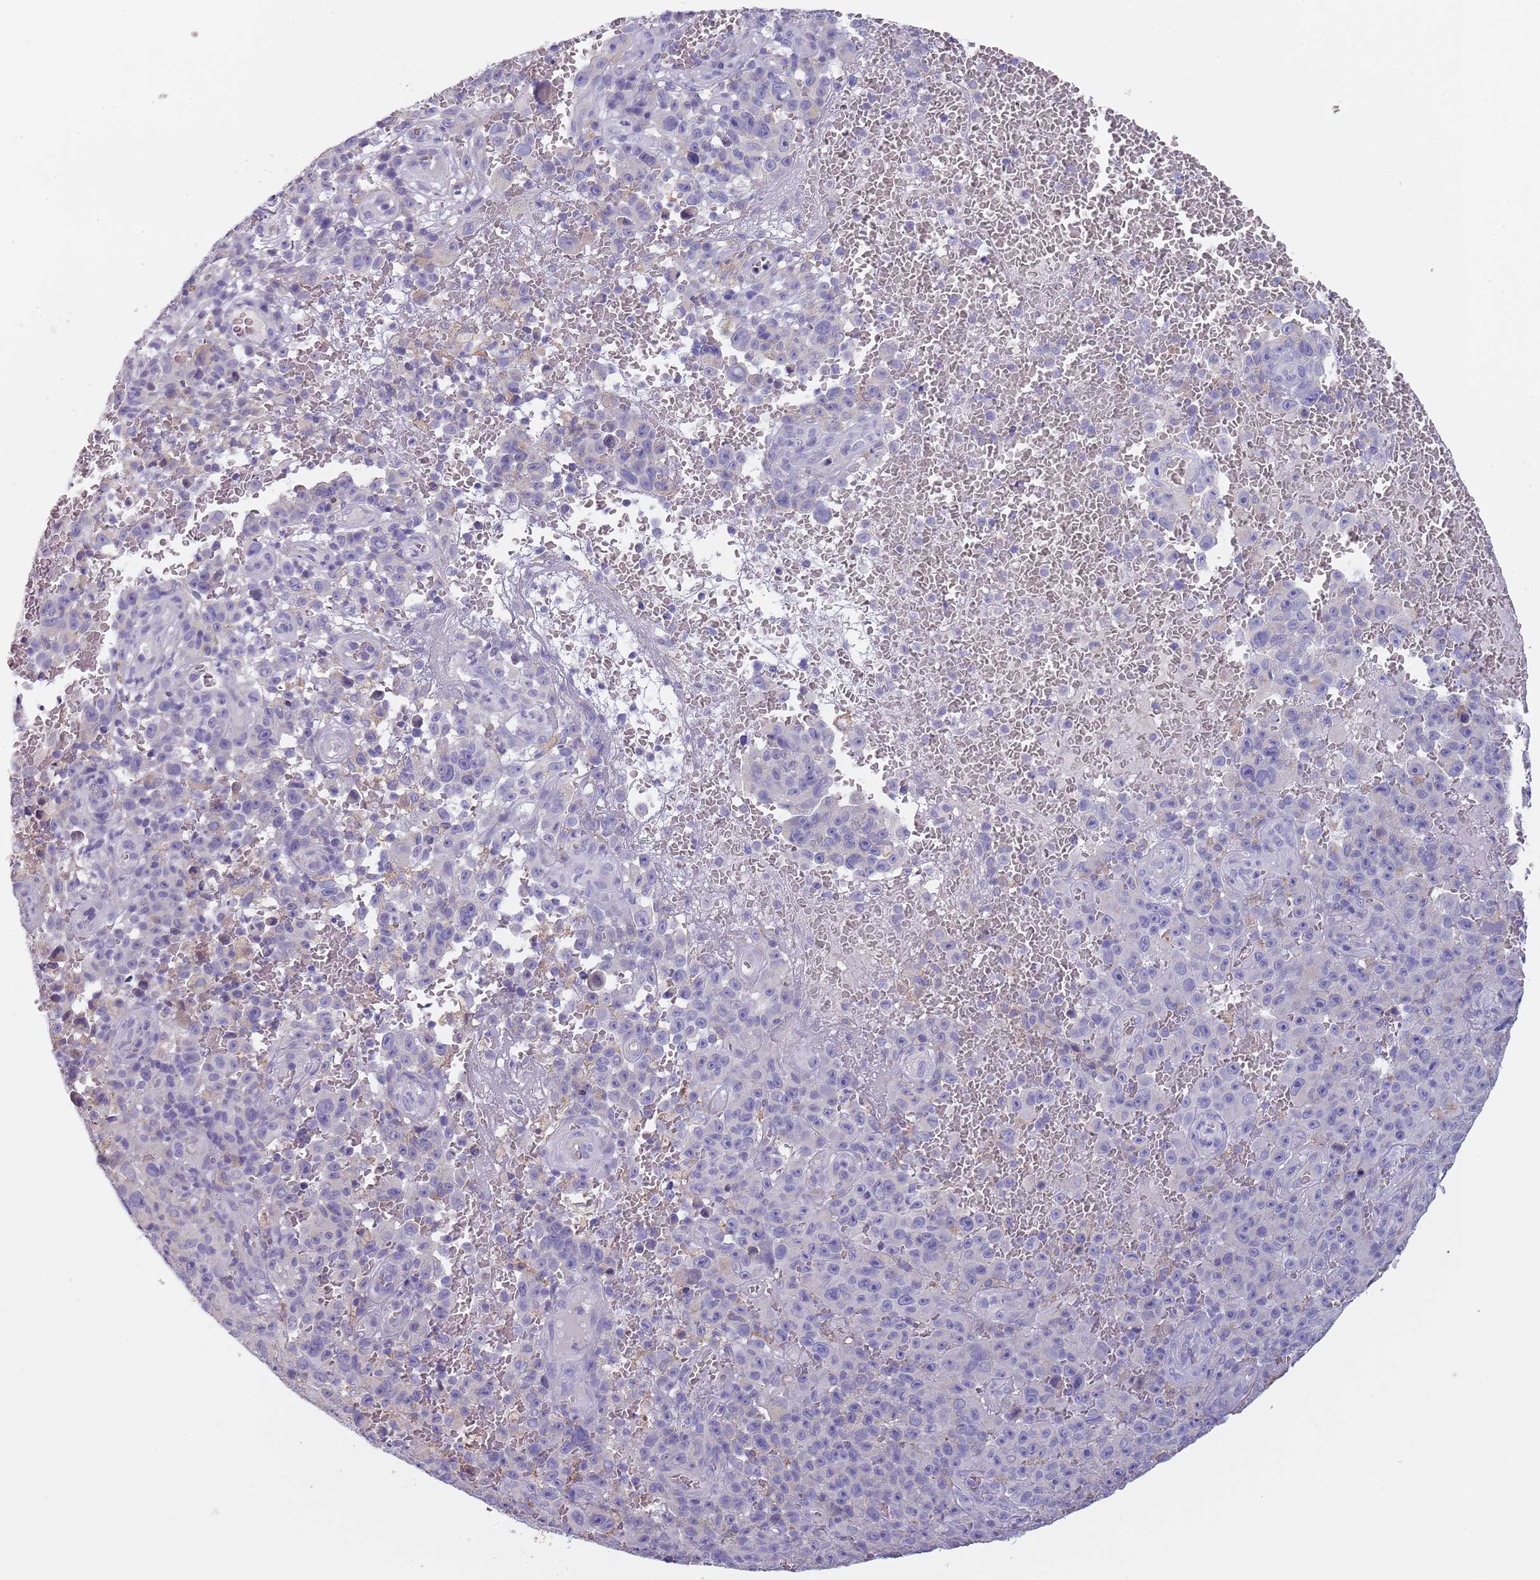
{"staining": {"intensity": "negative", "quantity": "none", "location": "none"}, "tissue": "melanoma", "cell_type": "Tumor cells", "image_type": "cancer", "snomed": [{"axis": "morphology", "description": "Malignant melanoma, NOS"}, {"axis": "topography", "description": "Skin"}], "caption": "The image displays no significant staining in tumor cells of melanoma.", "gene": "MAN1C1", "patient": {"sex": "female", "age": 82}}